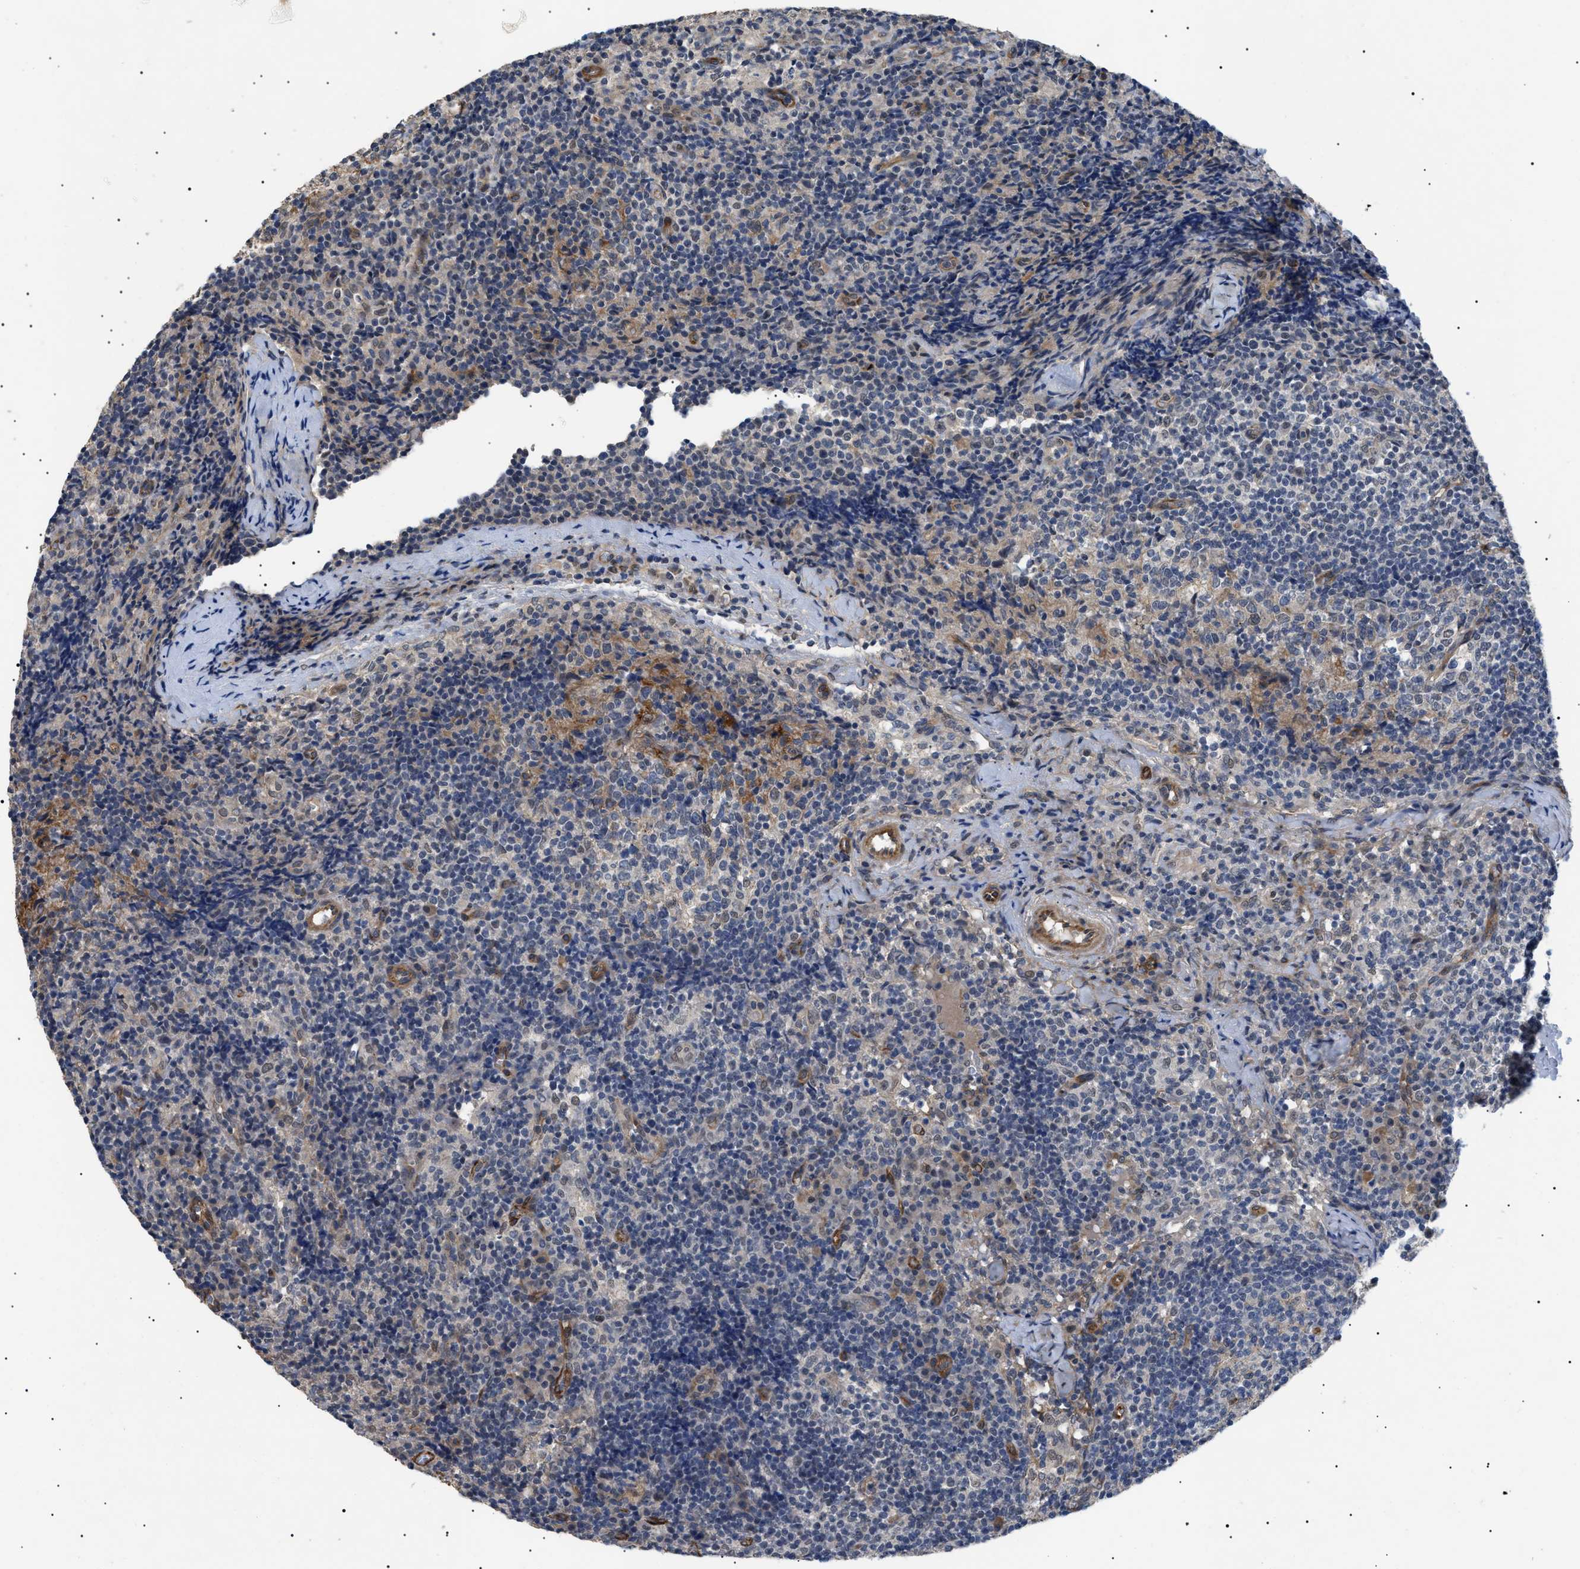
{"staining": {"intensity": "weak", "quantity": ">75%", "location": "cytoplasmic/membranous"}, "tissue": "lymph node", "cell_type": "Germinal center cells", "image_type": "normal", "snomed": [{"axis": "morphology", "description": "Normal tissue, NOS"}, {"axis": "morphology", "description": "Inflammation, NOS"}, {"axis": "topography", "description": "Lymph node"}], "caption": "The micrograph demonstrates staining of unremarkable lymph node, revealing weak cytoplasmic/membranous protein staining (brown color) within germinal center cells. (Brightfield microscopy of DAB IHC at high magnification).", "gene": "CRCP", "patient": {"sex": "male", "age": 55}}